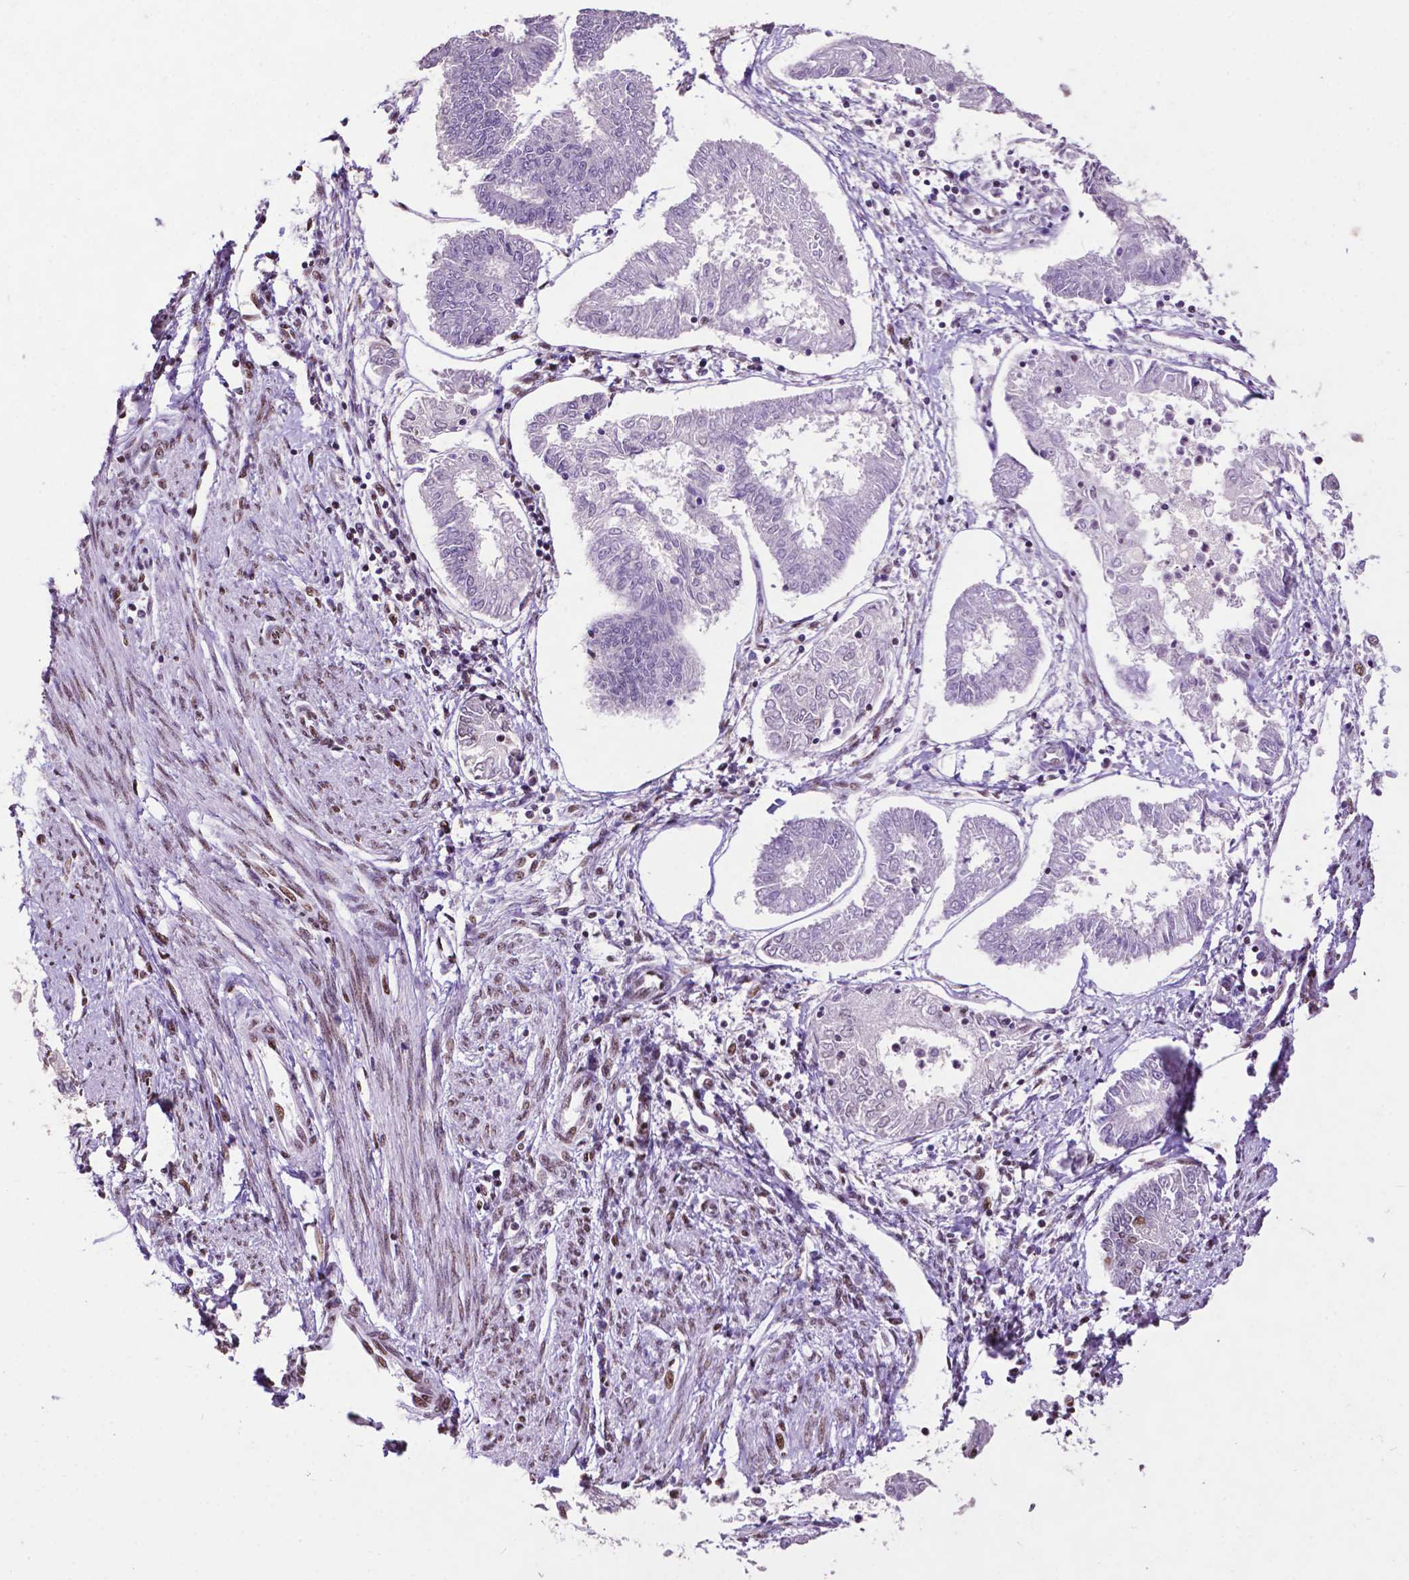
{"staining": {"intensity": "strong", "quantity": "<25%", "location": "nuclear"}, "tissue": "endometrial cancer", "cell_type": "Tumor cells", "image_type": "cancer", "snomed": [{"axis": "morphology", "description": "Adenocarcinoma, NOS"}, {"axis": "topography", "description": "Endometrium"}], "caption": "The photomicrograph reveals staining of adenocarcinoma (endometrial), revealing strong nuclear protein positivity (brown color) within tumor cells.", "gene": "CCAR2", "patient": {"sex": "female", "age": 68}}